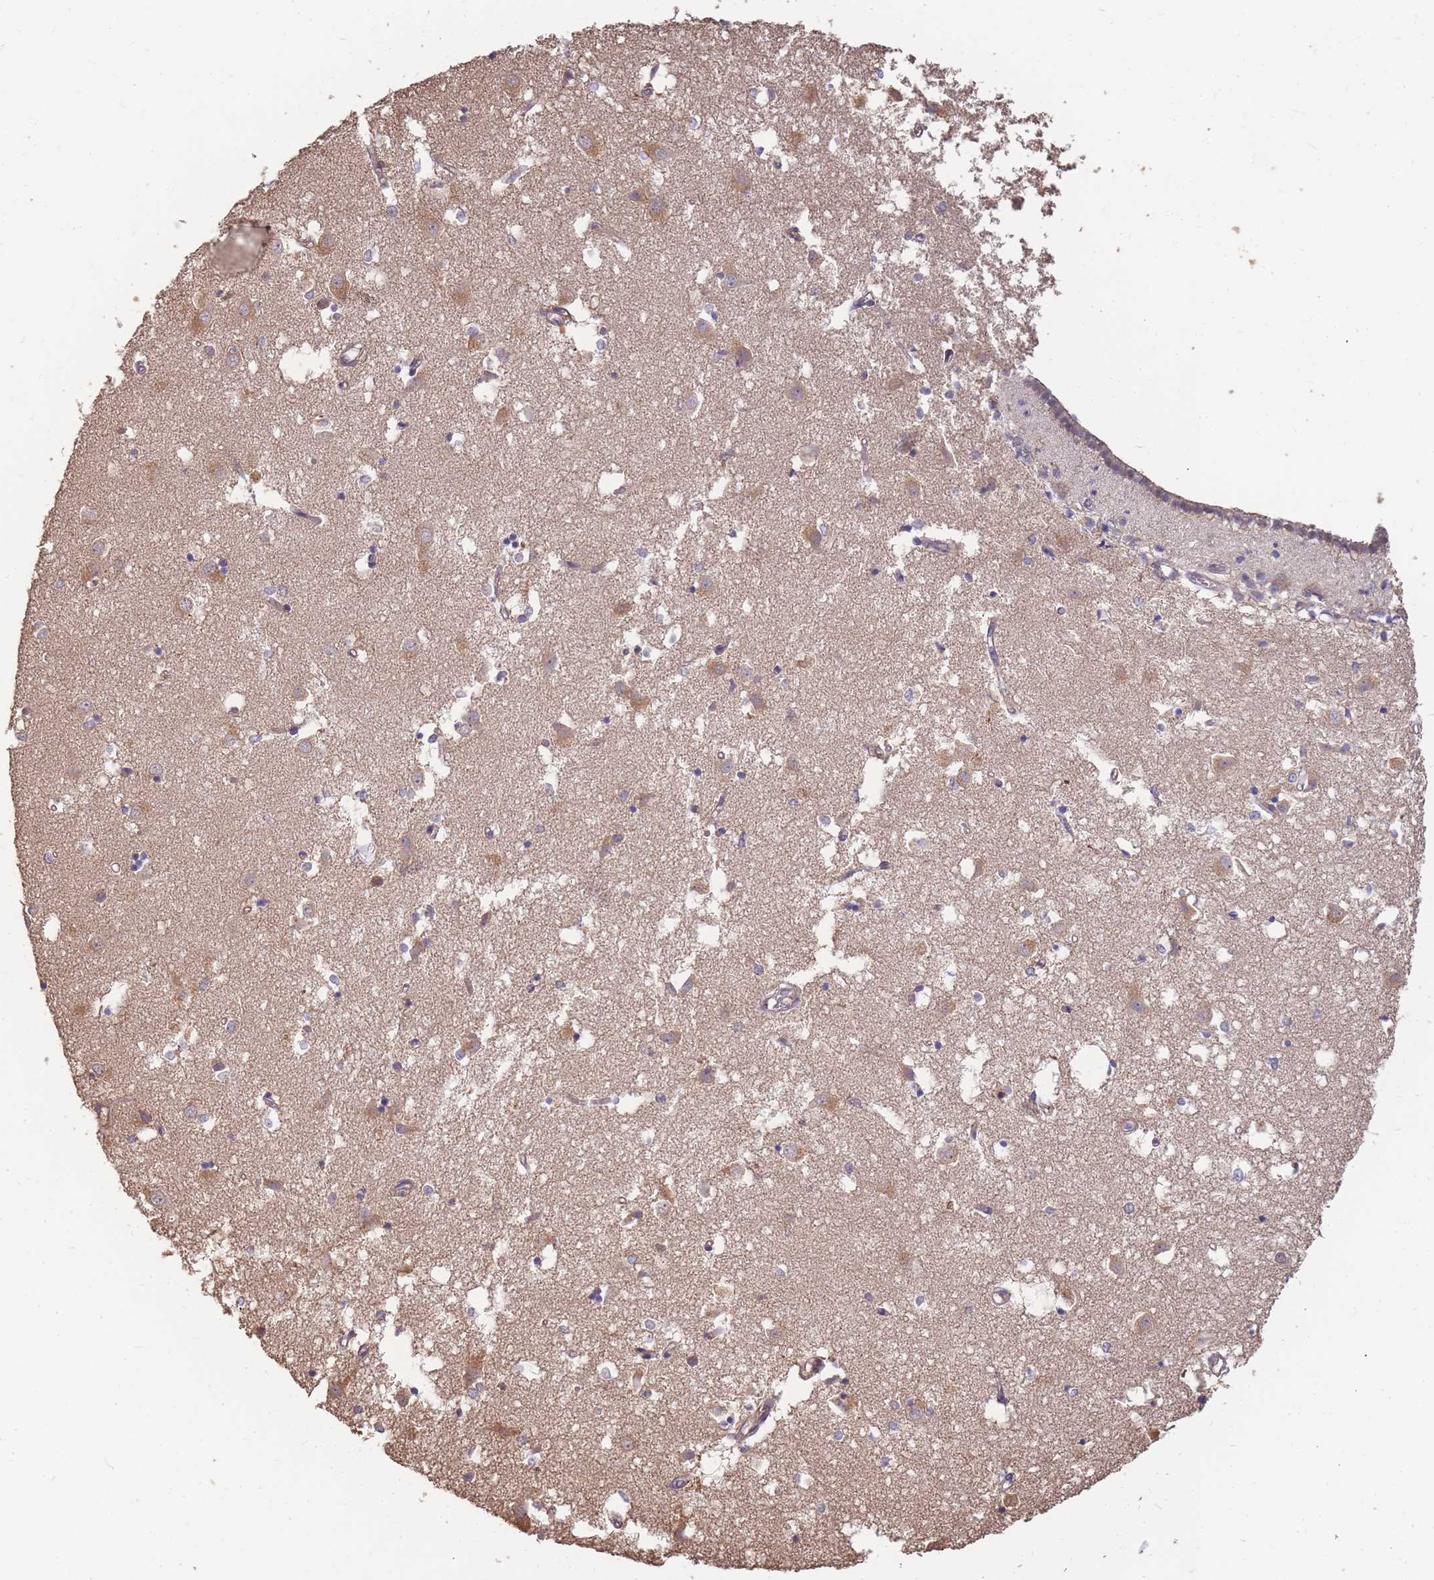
{"staining": {"intensity": "negative", "quantity": "none", "location": "none"}, "tissue": "caudate", "cell_type": "Glial cells", "image_type": "normal", "snomed": [{"axis": "morphology", "description": "Normal tissue, NOS"}, {"axis": "topography", "description": "Lateral ventricle wall"}], "caption": "Normal caudate was stained to show a protein in brown. There is no significant staining in glial cells. (DAB immunohistochemistry (IHC) with hematoxylin counter stain).", "gene": "CDKN2AIPNL", "patient": {"sex": "male", "age": 70}}